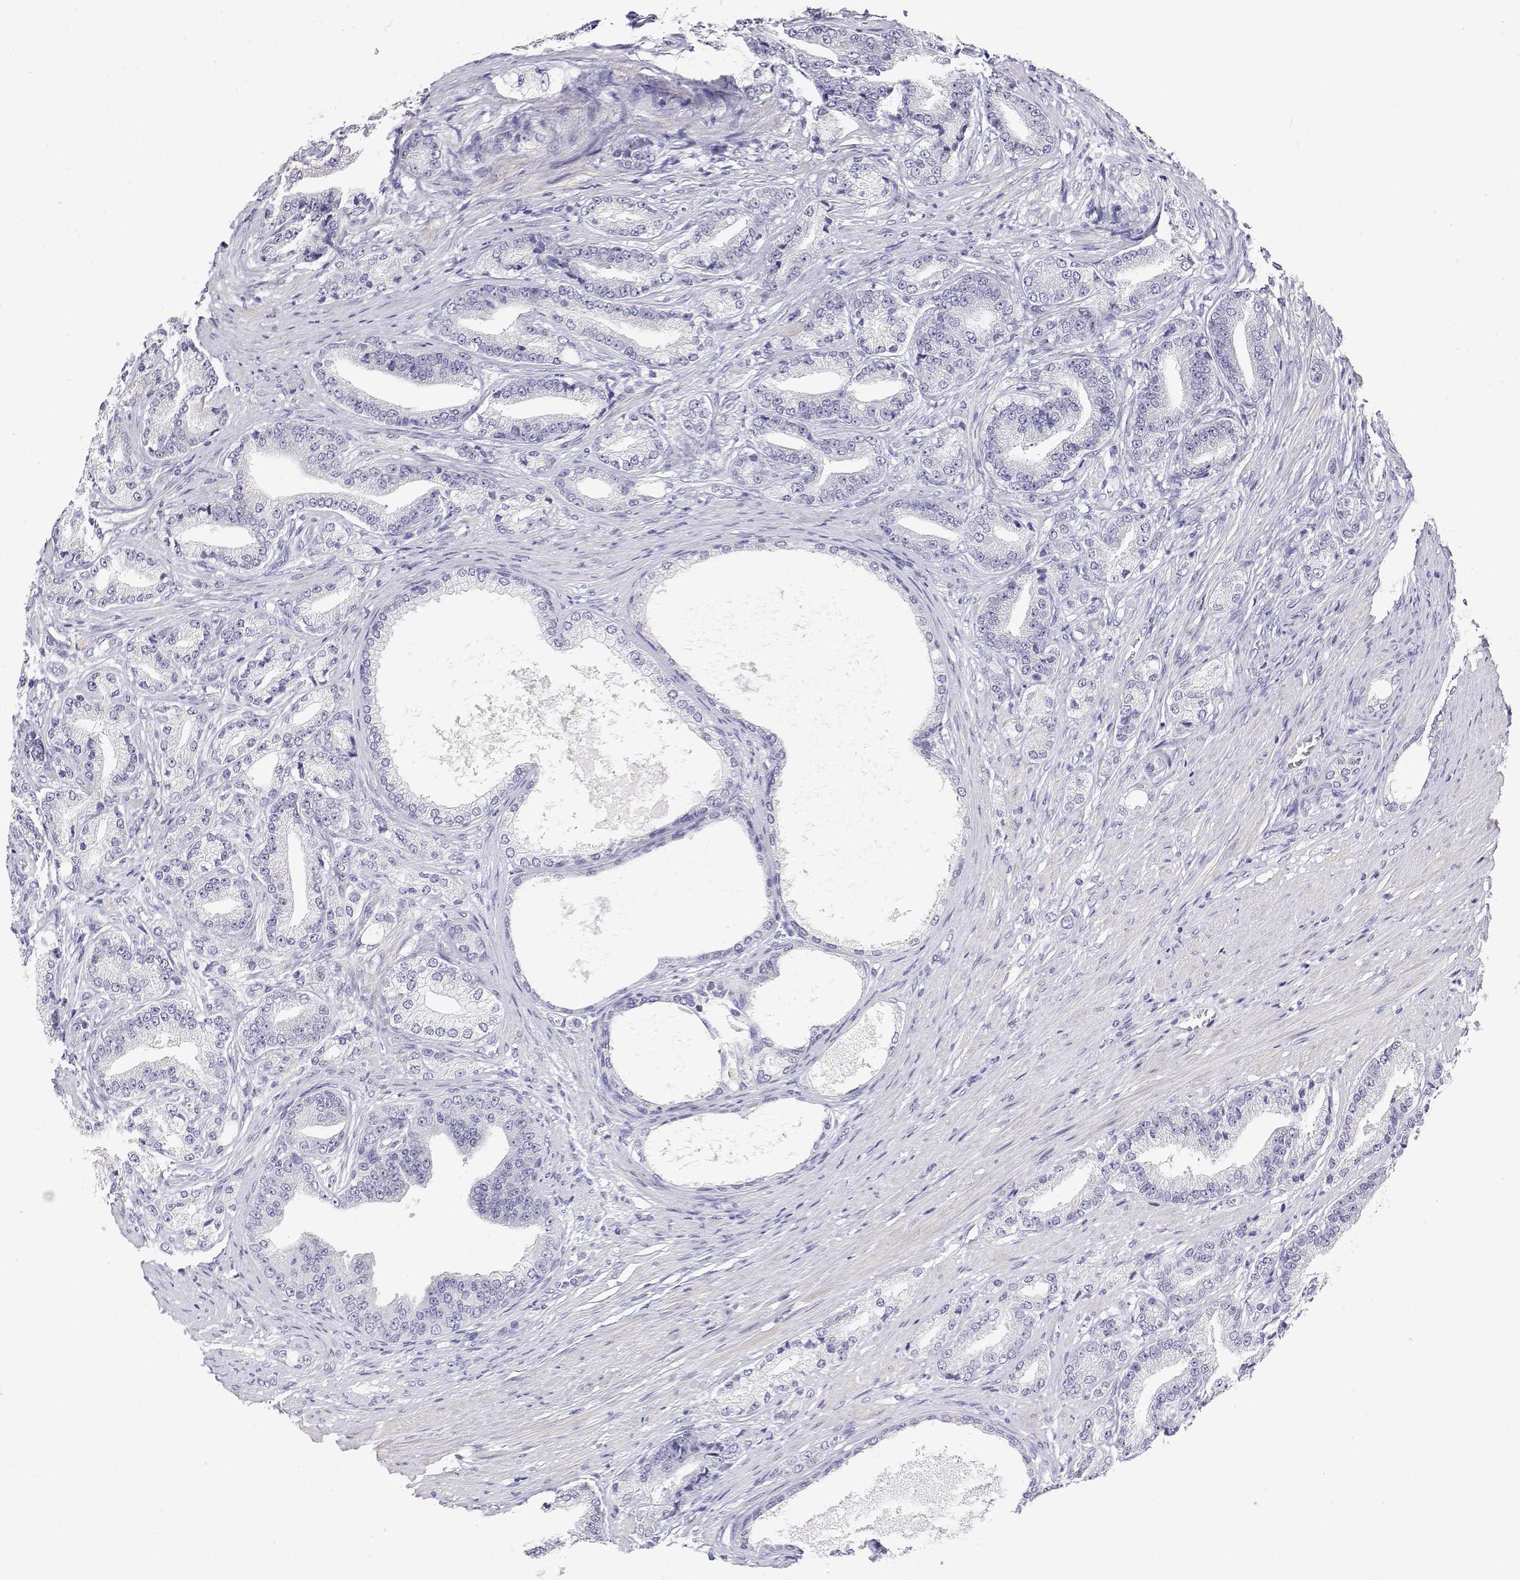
{"staining": {"intensity": "negative", "quantity": "none", "location": "none"}, "tissue": "prostate cancer", "cell_type": "Tumor cells", "image_type": "cancer", "snomed": [{"axis": "morphology", "description": "Adenocarcinoma, High grade"}, {"axis": "topography", "description": "Prostate and seminal vesicle, NOS"}], "caption": "High magnification brightfield microscopy of prostate cancer (high-grade adenocarcinoma) stained with DAB (3,3'-diaminobenzidine) (brown) and counterstained with hematoxylin (blue): tumor cells show no significant staining.", "gene": "LY6D", "patient": {"sex": "male", "age": 61}}